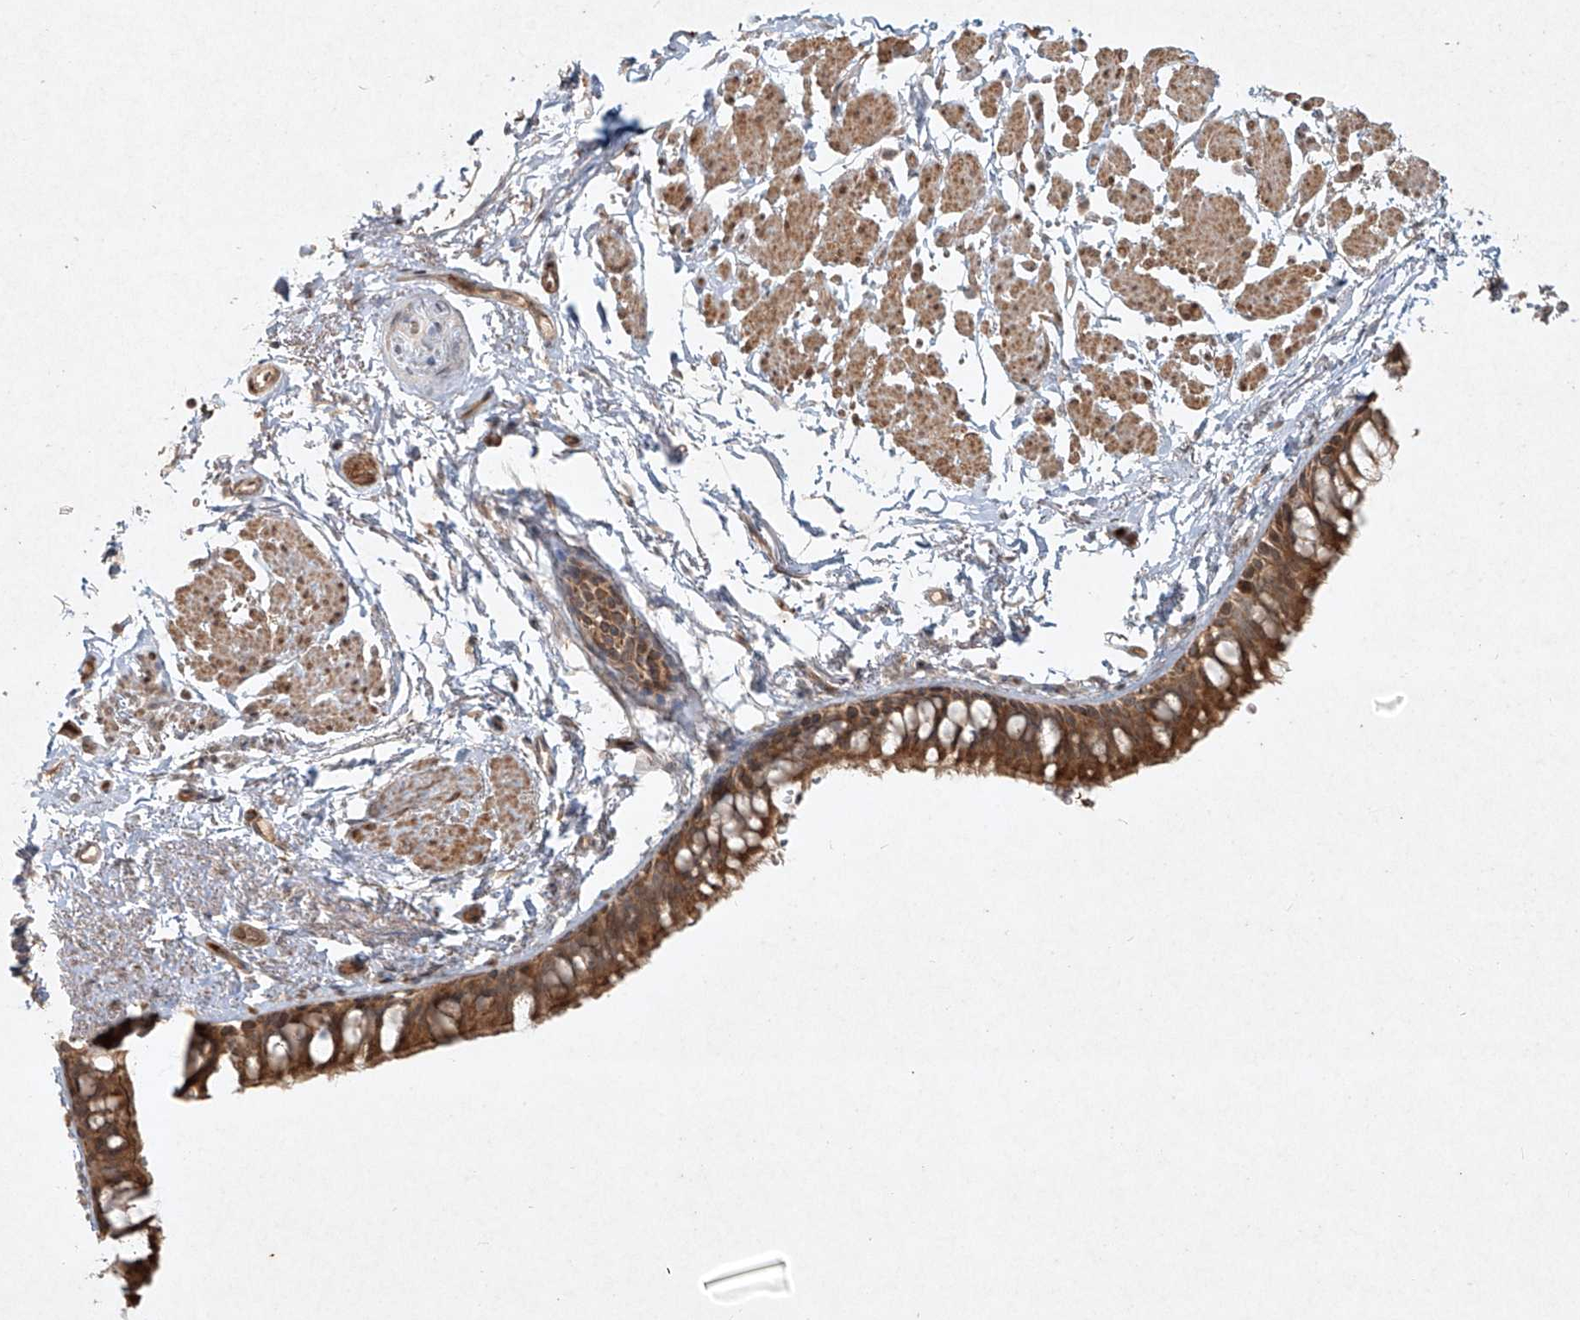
{"staining": {"intensity": "moderate", "quantity": ">75%", "location": "cytoplasmic/membranous"}, "tissue": "bronchus", "cell_type": "Respiratory epithelial cells", "image_type": "normal", "snomed": [{"axis": "morphology", "description": "Normal tissue, NOS"}, {"axis": "topography", "description": "Cartilage tissue"}, {"axis": "topography", "description": "Bronchus"}], "caption": "Immunohistochemistry image of normal bronchus stained for a protein (brown), which displays medium levels of moderate cytoplasmic/membranous expression in about >75% of respiratory epithelial cells.", "gene": "CYYR1", "patient": {"sex": "female", "age": 73}}